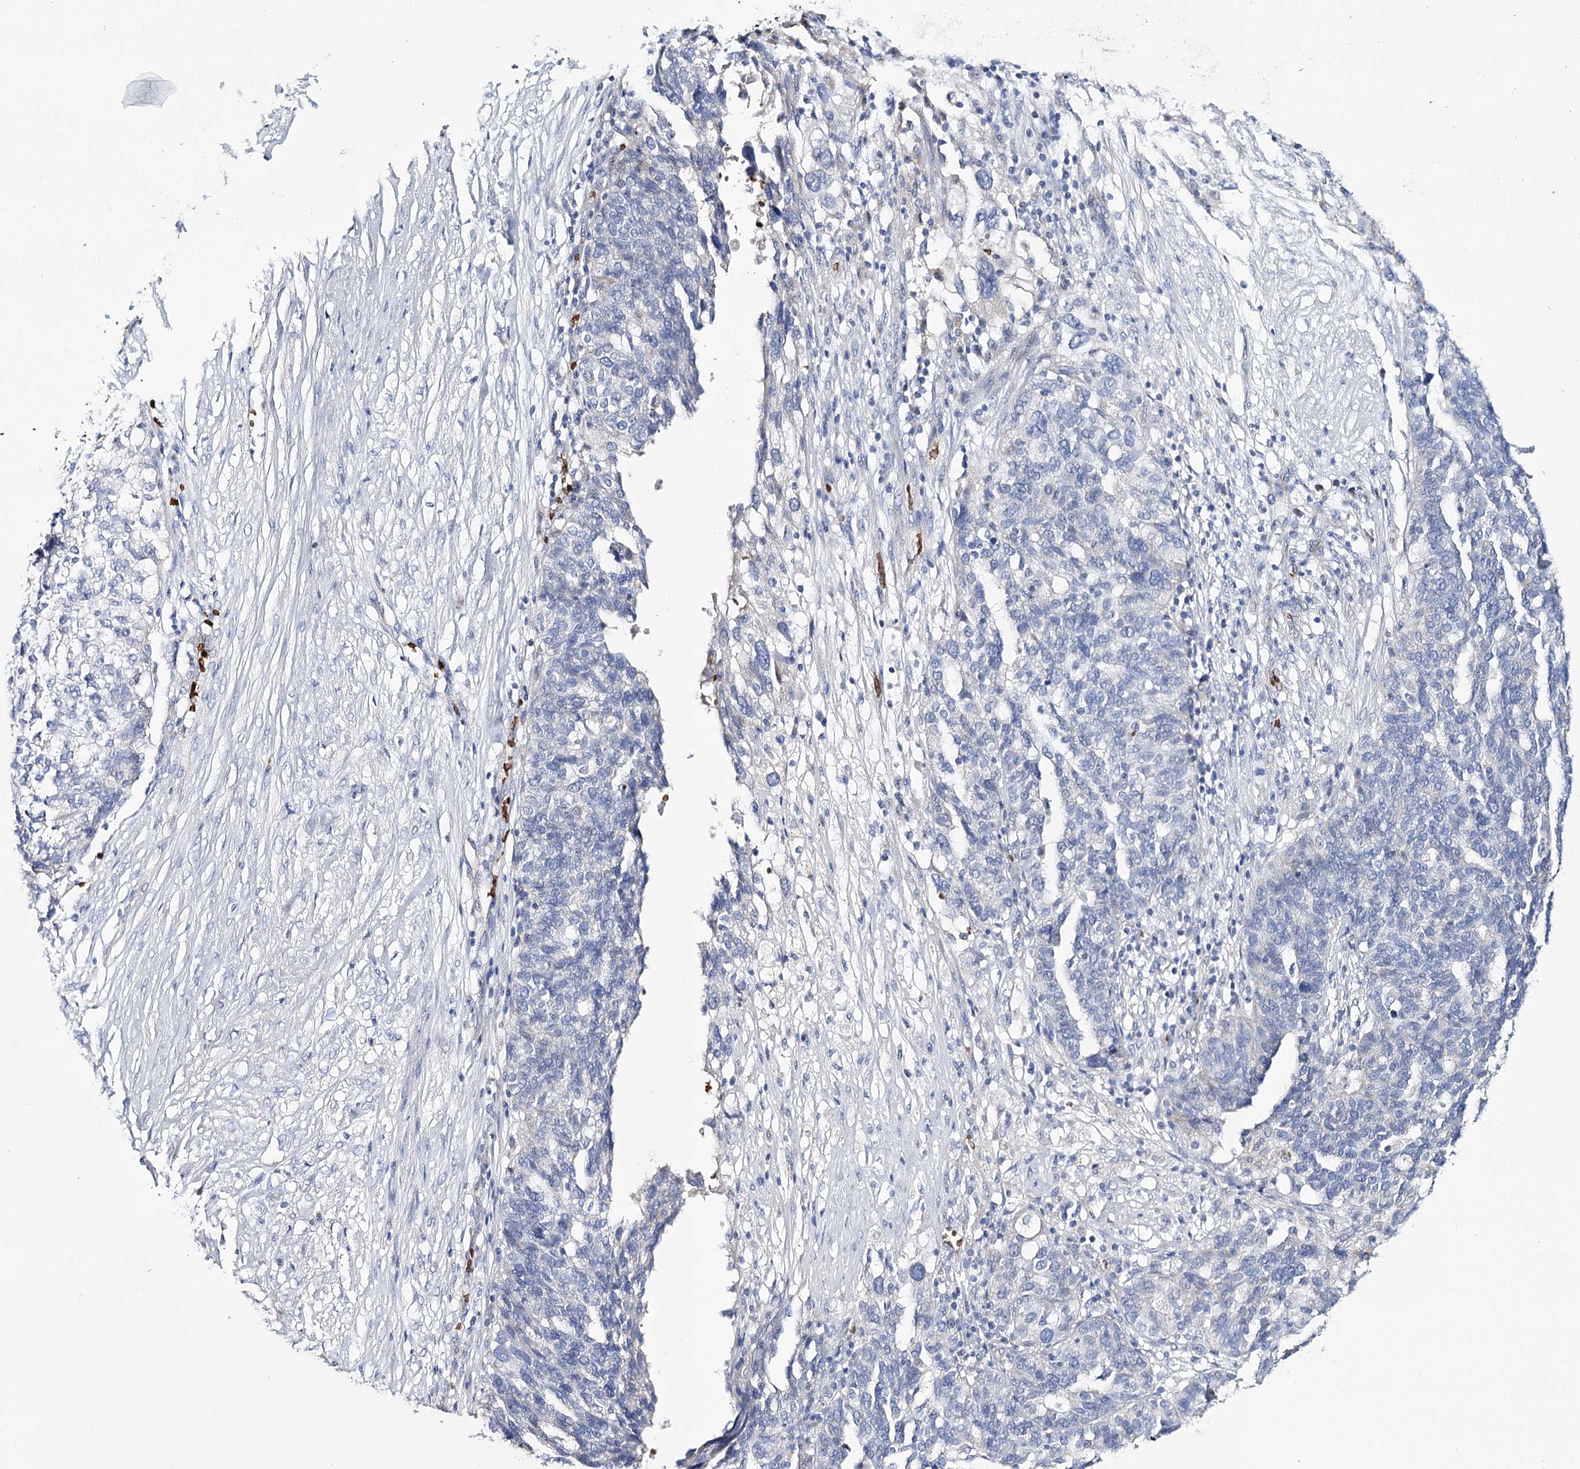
{"staining": {"intensity": "negative", "quantity": "none", "location": "none"}, "tissue": "ovarian cancer", "cell_type": "Tumor cells", "image_type": "cancer", "snomed": [{"axis": "morphology", "description": "Cystadenocarcinoma, serous, NOS"}, {"axis": "topography", "description": "Ovary"}], "caption": "Immunohistochemistry photomicrograph of serous cystadenocarcinoma (ovarian) stained for a protein (brown), which demonstrates no positivity in tumor cells.", "gene": "GBF1", "patient": {"sex": "female", "age": 59}}